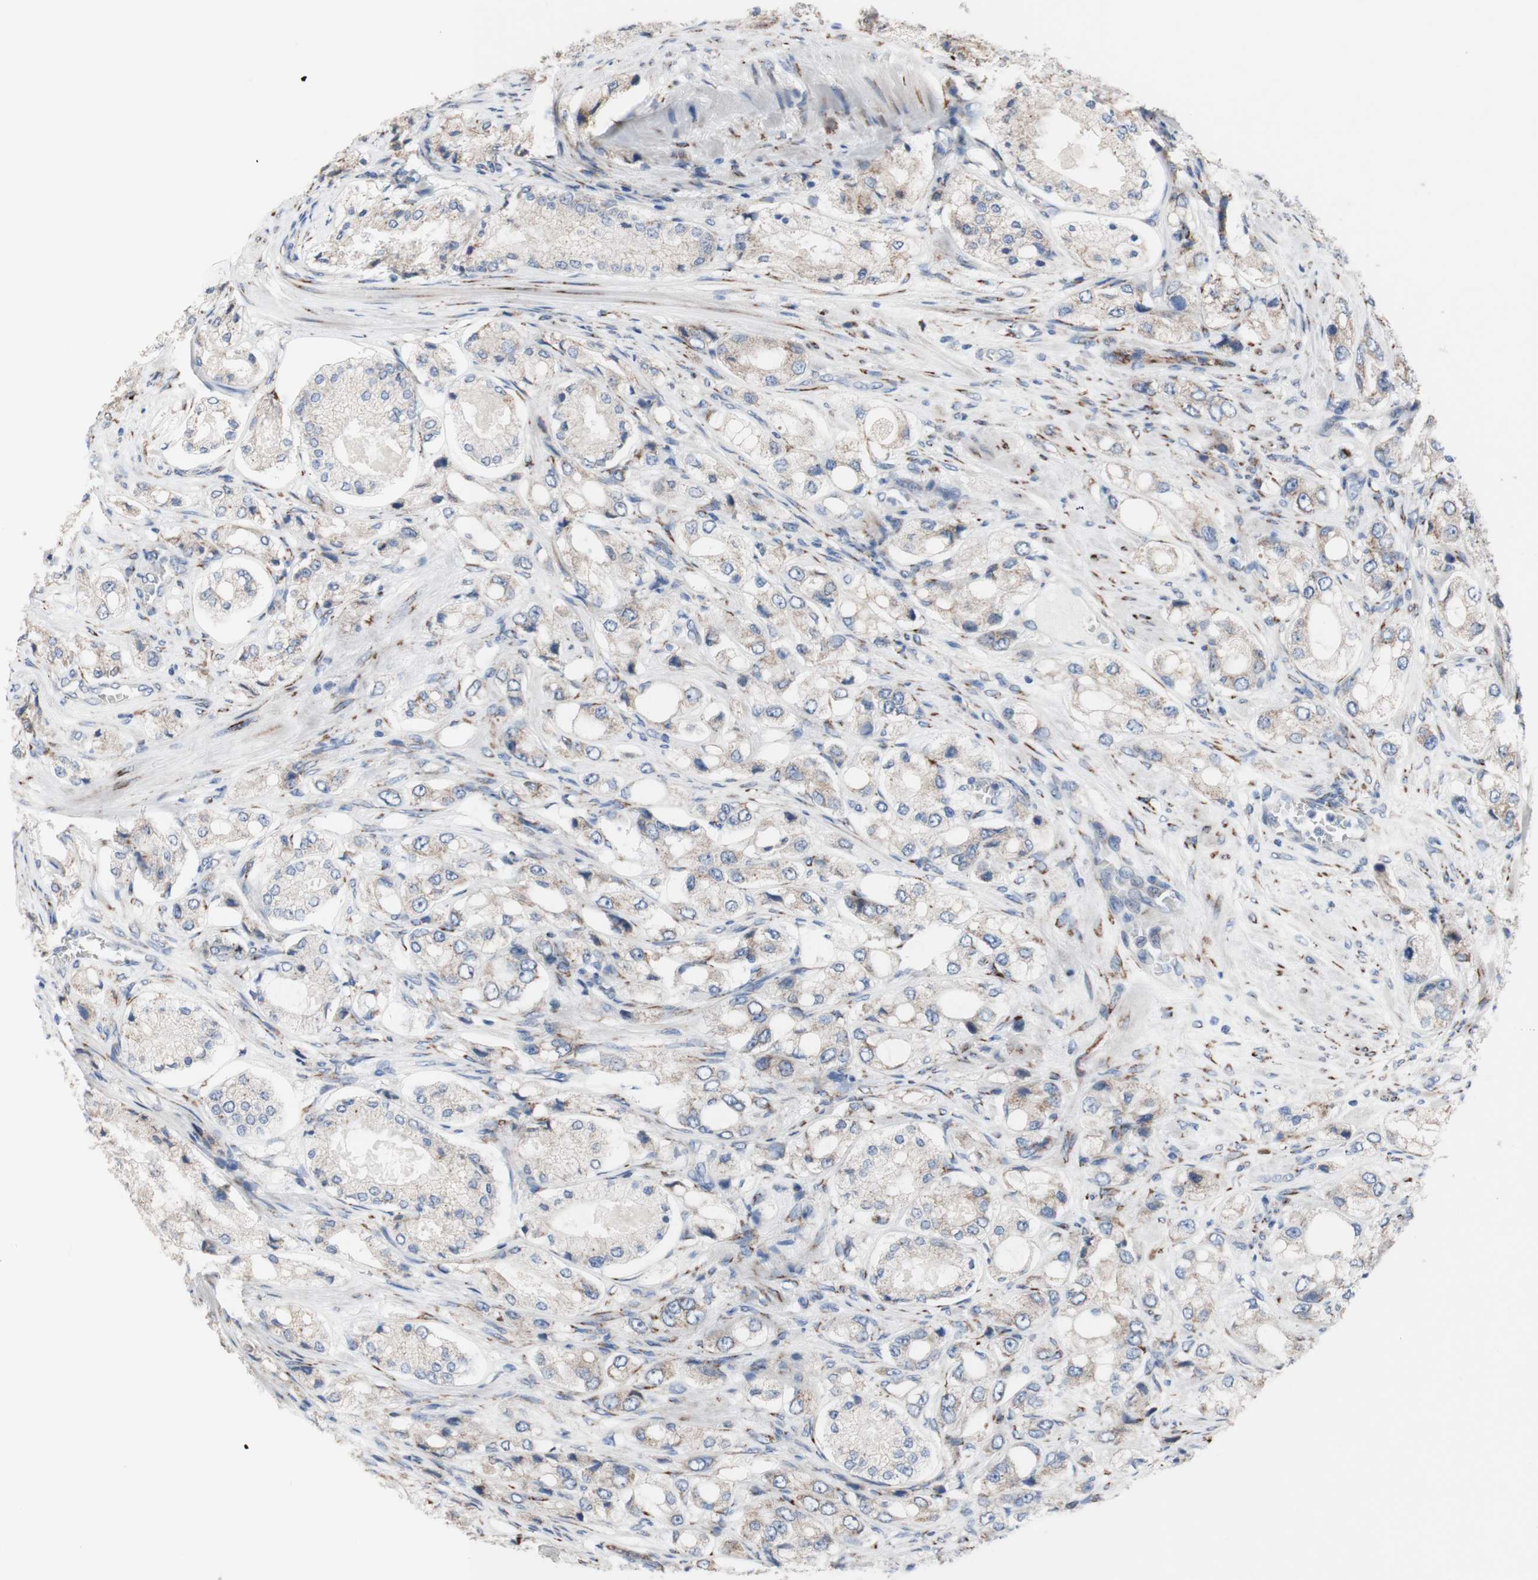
{"staining": {"intensity": "weak", "quantity": "<25%", "location": "cytoplasmic/membranous"}, "tissue": "prostate cancer", "cell_type": "Tumor cells", "image_type": "cancer", "snomed": [{"axis": "morphology", "description": "Adenocarcinoma, High grade"}, {"axis": "topography", "description": "Prostate"}], "caption": "Immunohistochemistry (IHC) of prostate high-grade adenocarcinoma exhibits no expression in tumor cells.", "gene": "AGPAT5", "patient": {"sex": "male", "age": 65}}